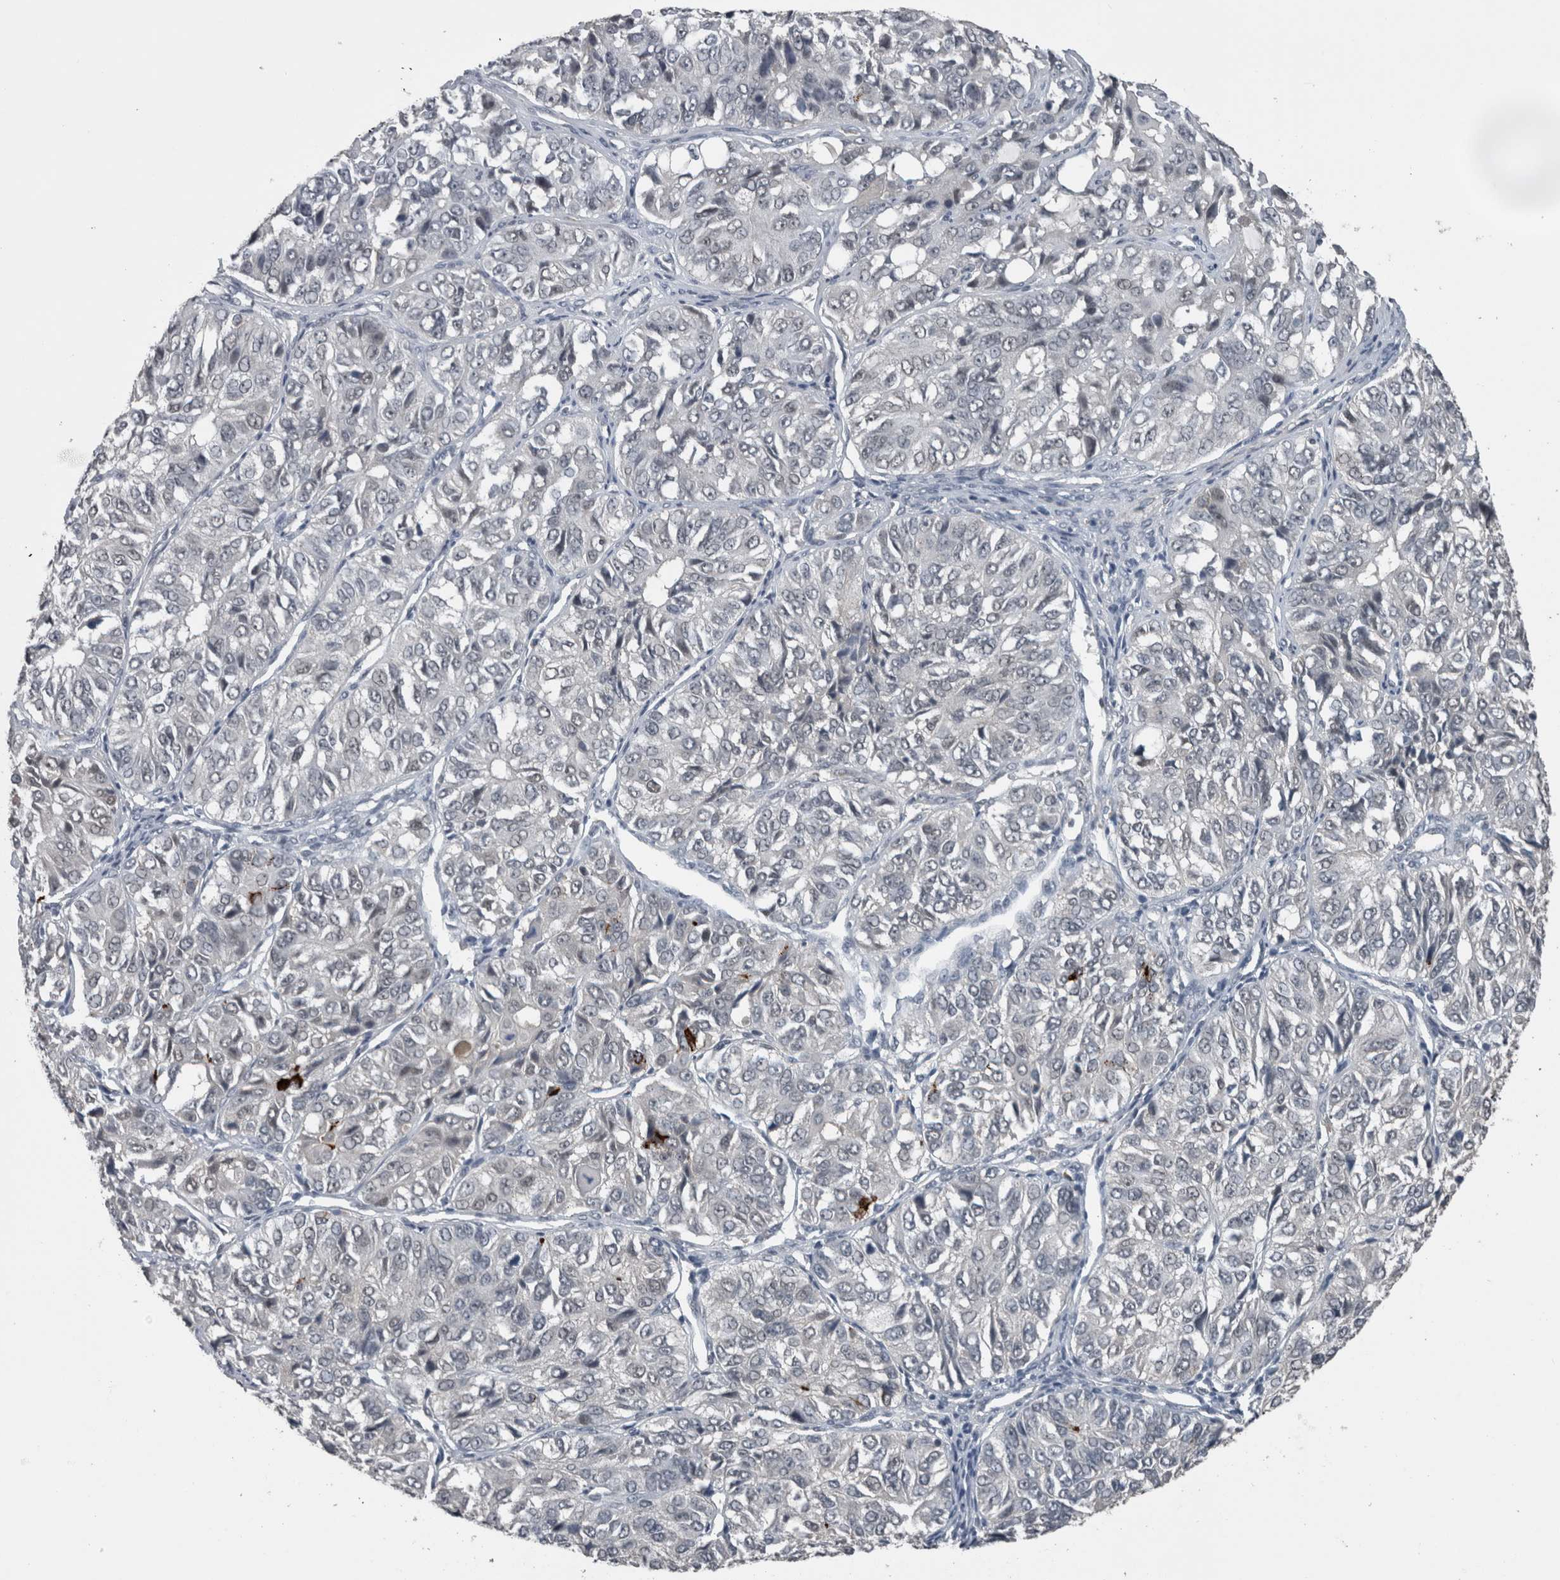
{"staining": {"intensity": "negative", "quantity": "none", "location": "none"}, "tissue": "ovarian cancer", "cell_type": "Tumor cells", "image_type": "cancer", "snomed": [{"axis": "morphology", "description": "Carcinoma, endometroid"}, {"axis": "topography", "description": "Ovary"}], "caption": "Endometroid carcinoma (ovarian) stained for a protein using immunohistochemistry (IHC) demonstrates no expression tumor cells.", "gene": "ZBTB21", "patient": {"sex": "female", "age": 51}}